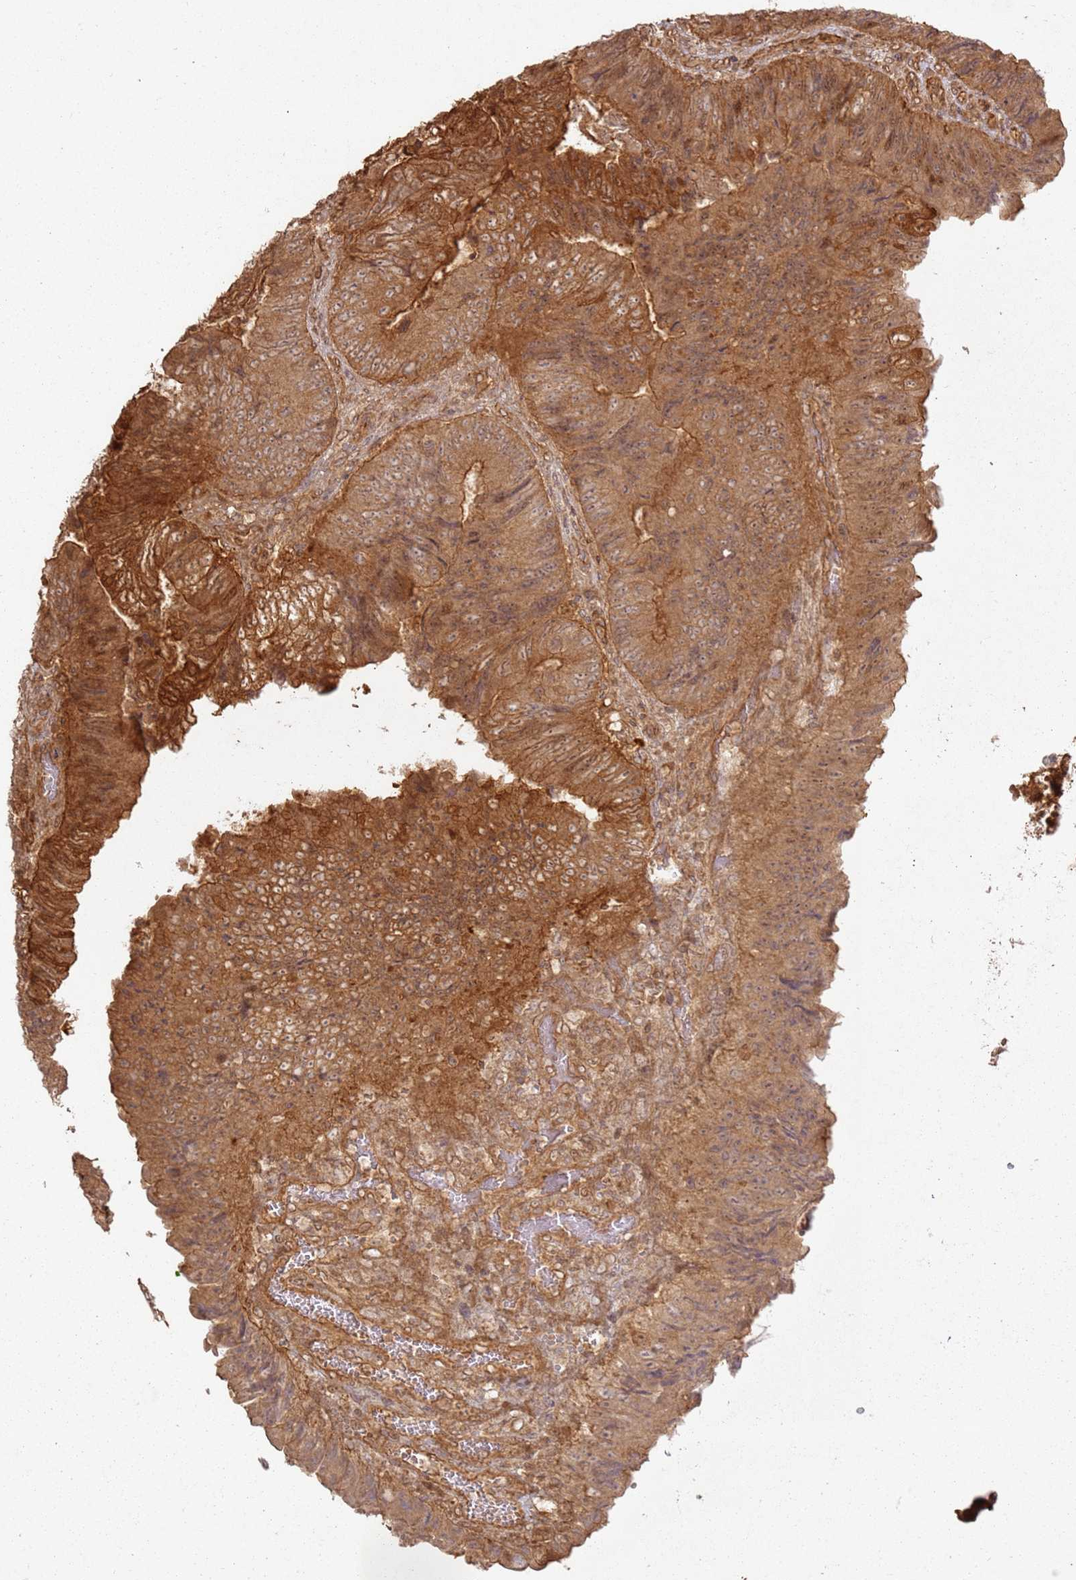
{"staining": {"intensity": "moderate", "quantity": ">75%", "location": "cytoplasmic/membranous"}, "tissue": "colorectal cancer", "cell_type": "Tumor cells", "image_type": "cancer", "snomed": [{"axis": "morphology", "description": "Adenocarcinoma, NOS"}, {"axis": "topography", "description": "Colon"}], "caption": "Colorectal adenocarcinoma stained with DAB immunohistochemistry (IHC) demonstrates medium levels of moderate cytoplasmic/membranous positivity in about >75% of tumor cells.", "gene": "ZNF776", "patient": {"sex": "female", "age": 67}}